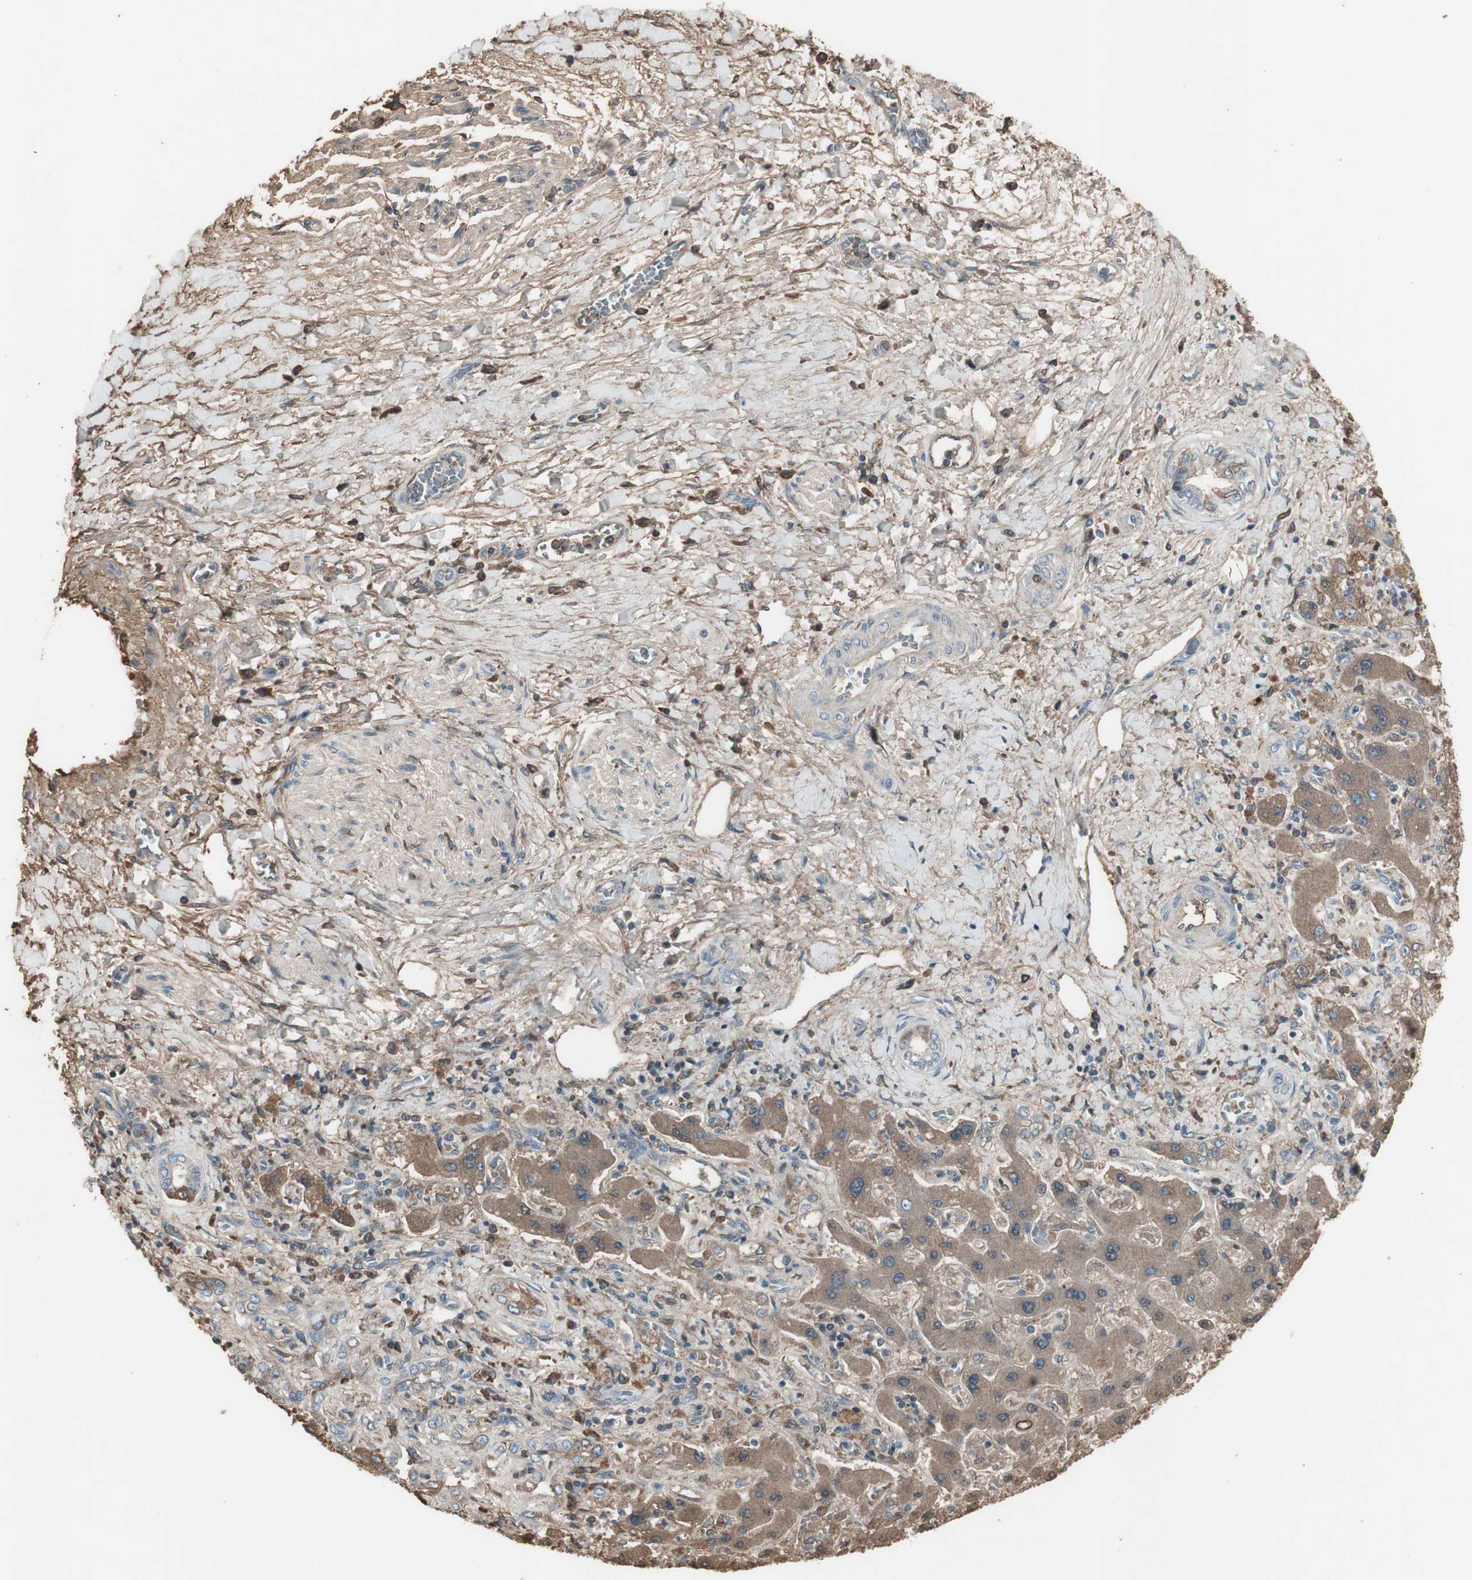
{"staining": {"intensity": "negative", "quantity": "none", "location": "none"}, "tissue": "liver cancer", "cell_type": "Tumor cells", "image_type": "cancer", "snomed": [{"axis": "morphology", "description": "Cholangiocarcinoma"}, {"axis": "topography", "description": "Liver"}], "caption": "The photomicrograph reveals no significant expression in tumor cells of liver cholangiocarcinoma.", "gene": "MMP14", "patient": {"sex": "male", "age": 50}}